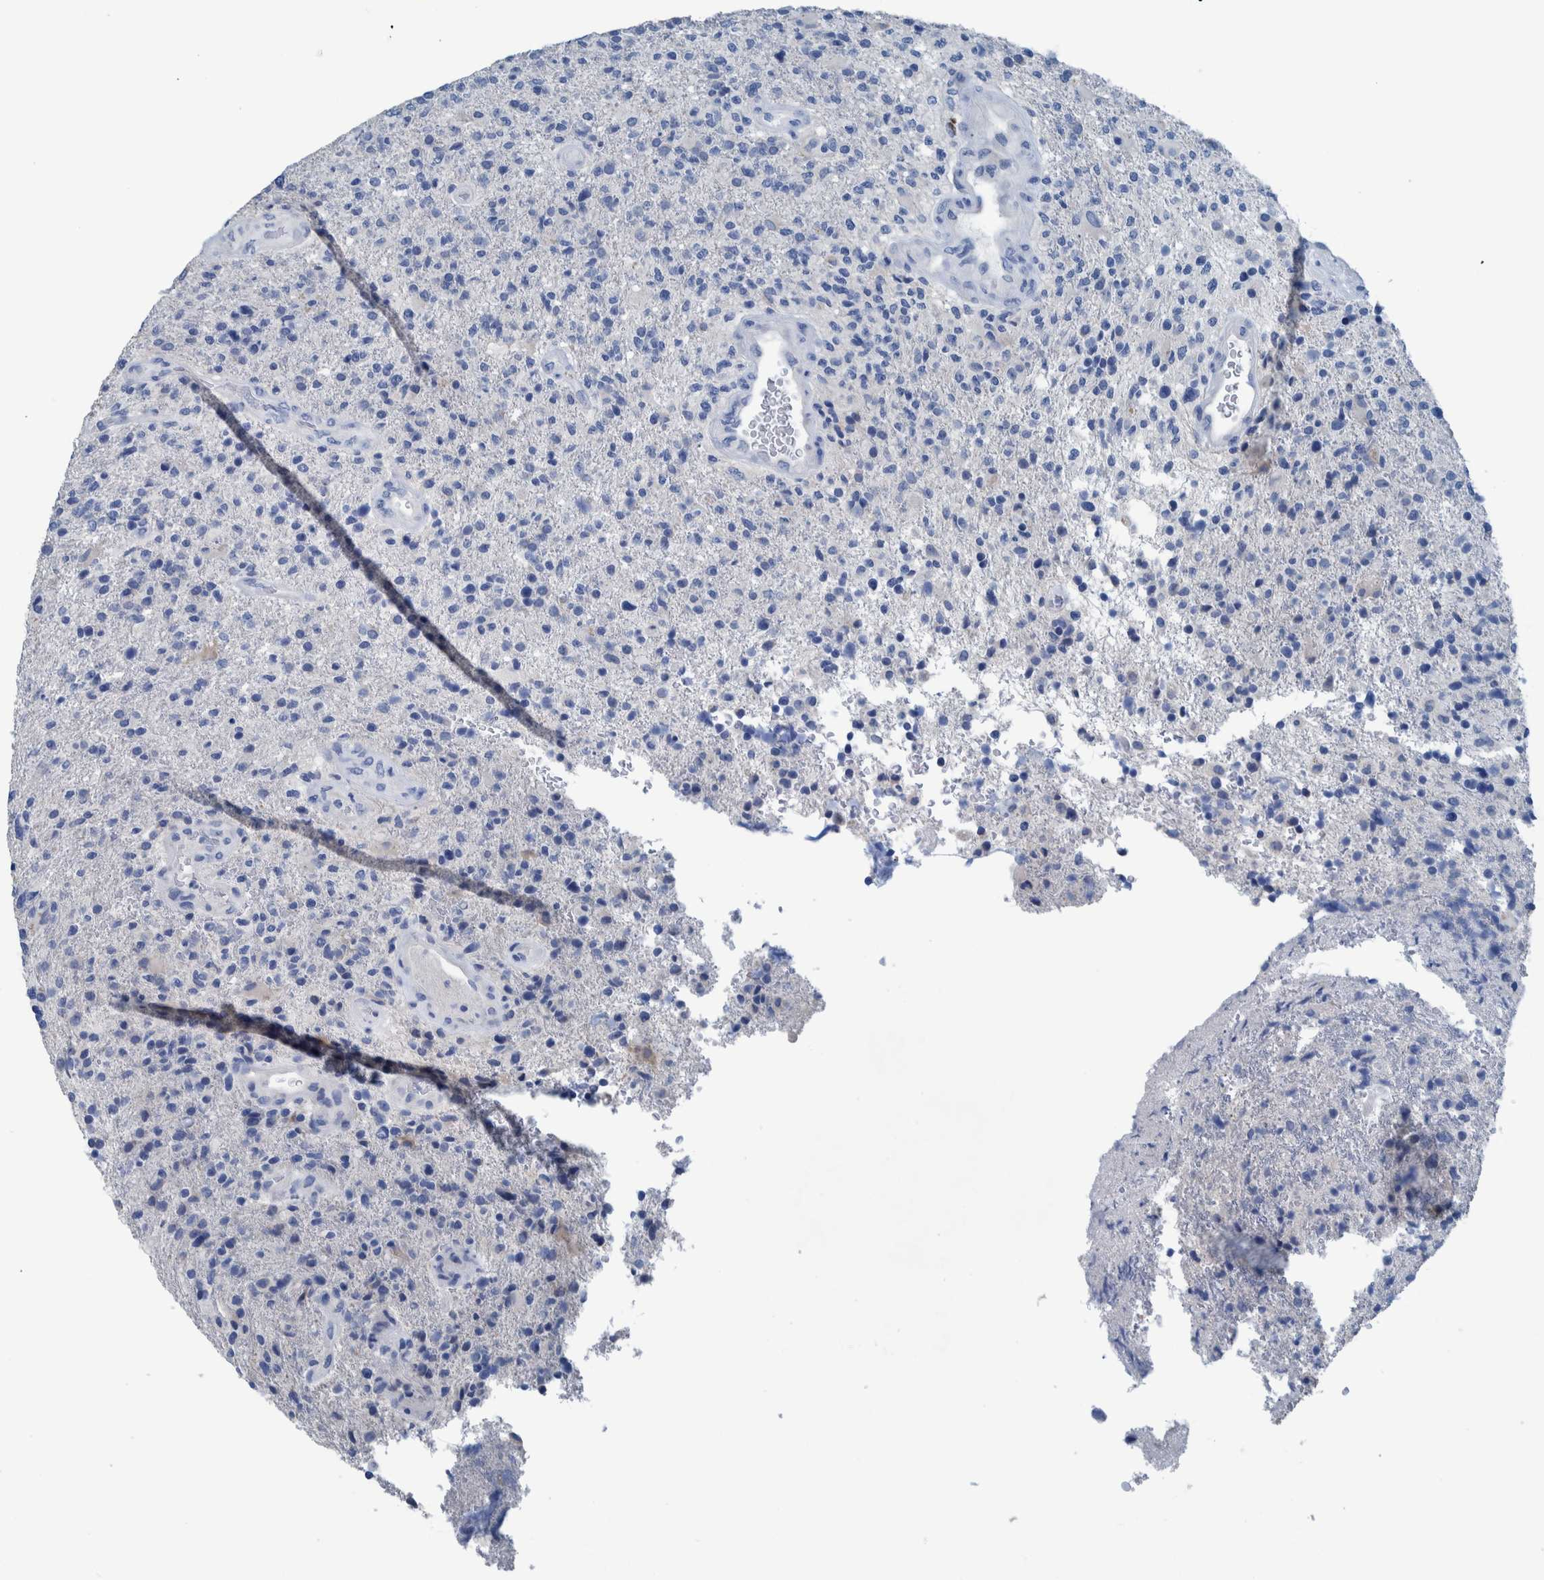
{"staining": {"intensity": "negative", "quantity": "none", "location": "none"}, "tissue": "glioma", "cell_type": "Tumor cells", "image_type": "cancer", "snomed": [{"axis": "morphology", "description": "Glioma, malignant, High grade"}, {"axis": "topography", "description": "Brain"}], "caption": "An immunohistochemistry (IHC) histopathology image of malignant glioma (high-grade) is shown. There is no staining in tumor cells of malignant glioma (high-grade).", "gene": "IDO1", "patient": {"sex": "male", "age": 72}}